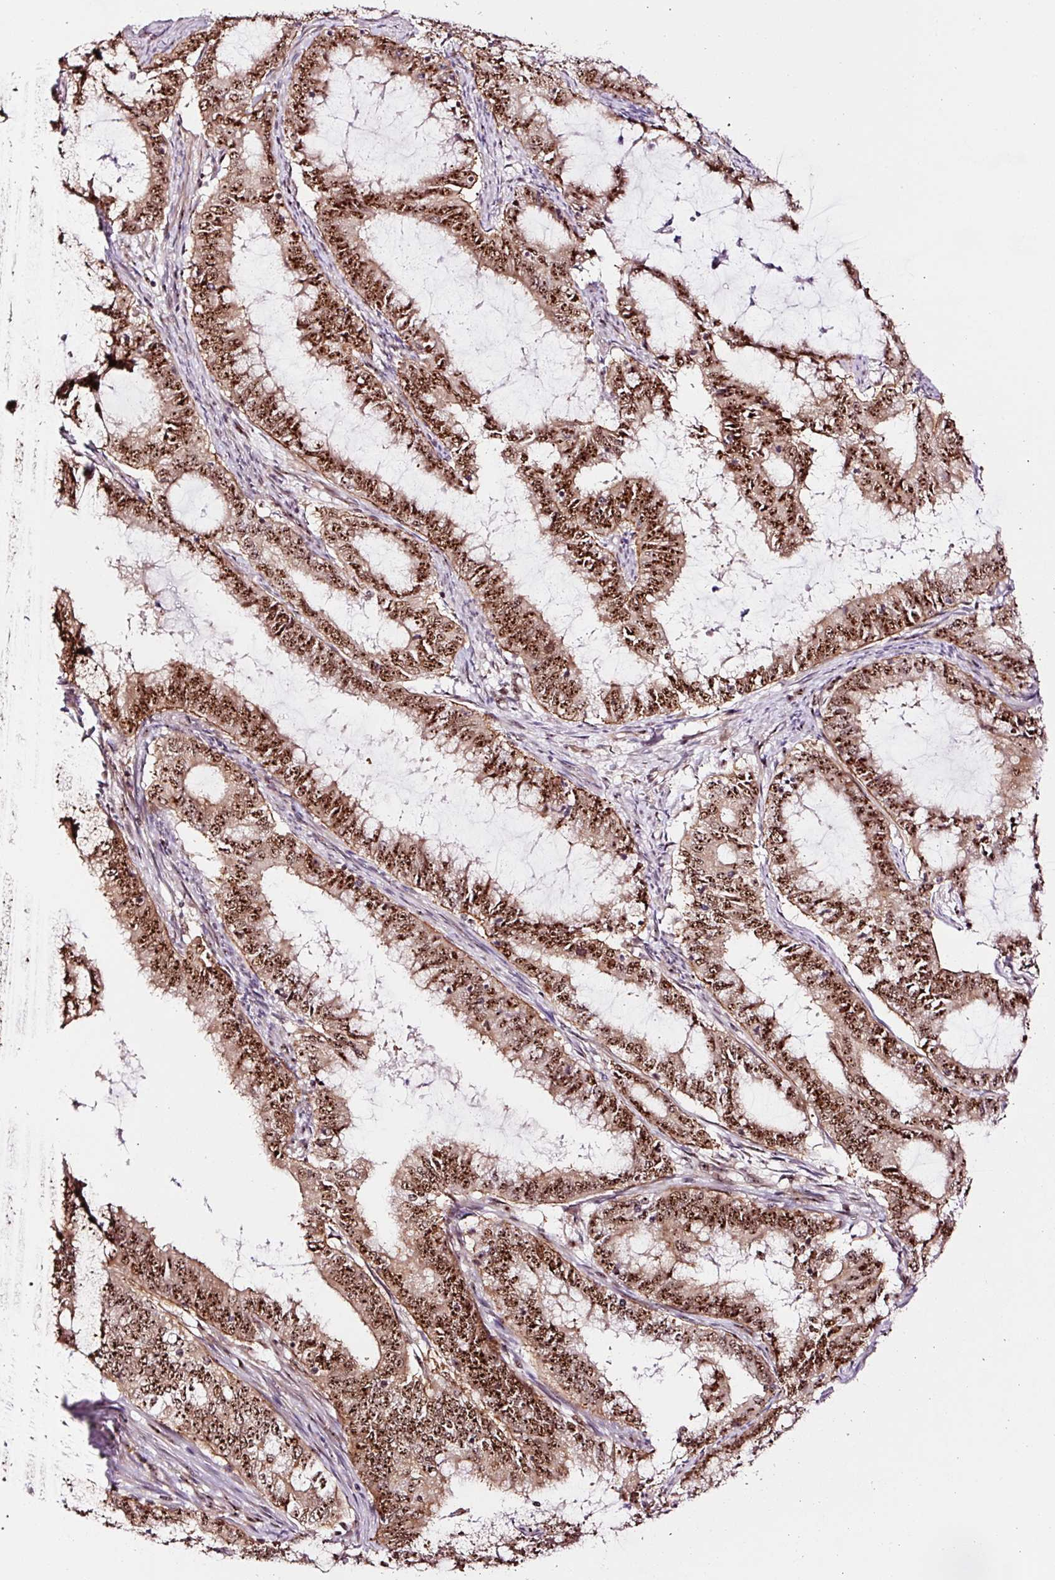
{"staining": {"intensity": "strong", "quantity": ">75%", "location": "nuclear"}, "tissue": "endometrial cancer", "cell_type": "Tumor cells", "image_type": "cancer", "snomed": [{"axis": "morphology", "description": "Adenocarcinoma, NOS"}, {"axis": "topography", "description": "Endometrium"}], "caption": "This is a micrograph of immunohistochemistry (IHC) staining of endometrial adenocarcinoma, which shows strong positivity in the nuclear of tumor cells.", "gene": "GNL3", "patient": {"sex": "female", "age": 51}}